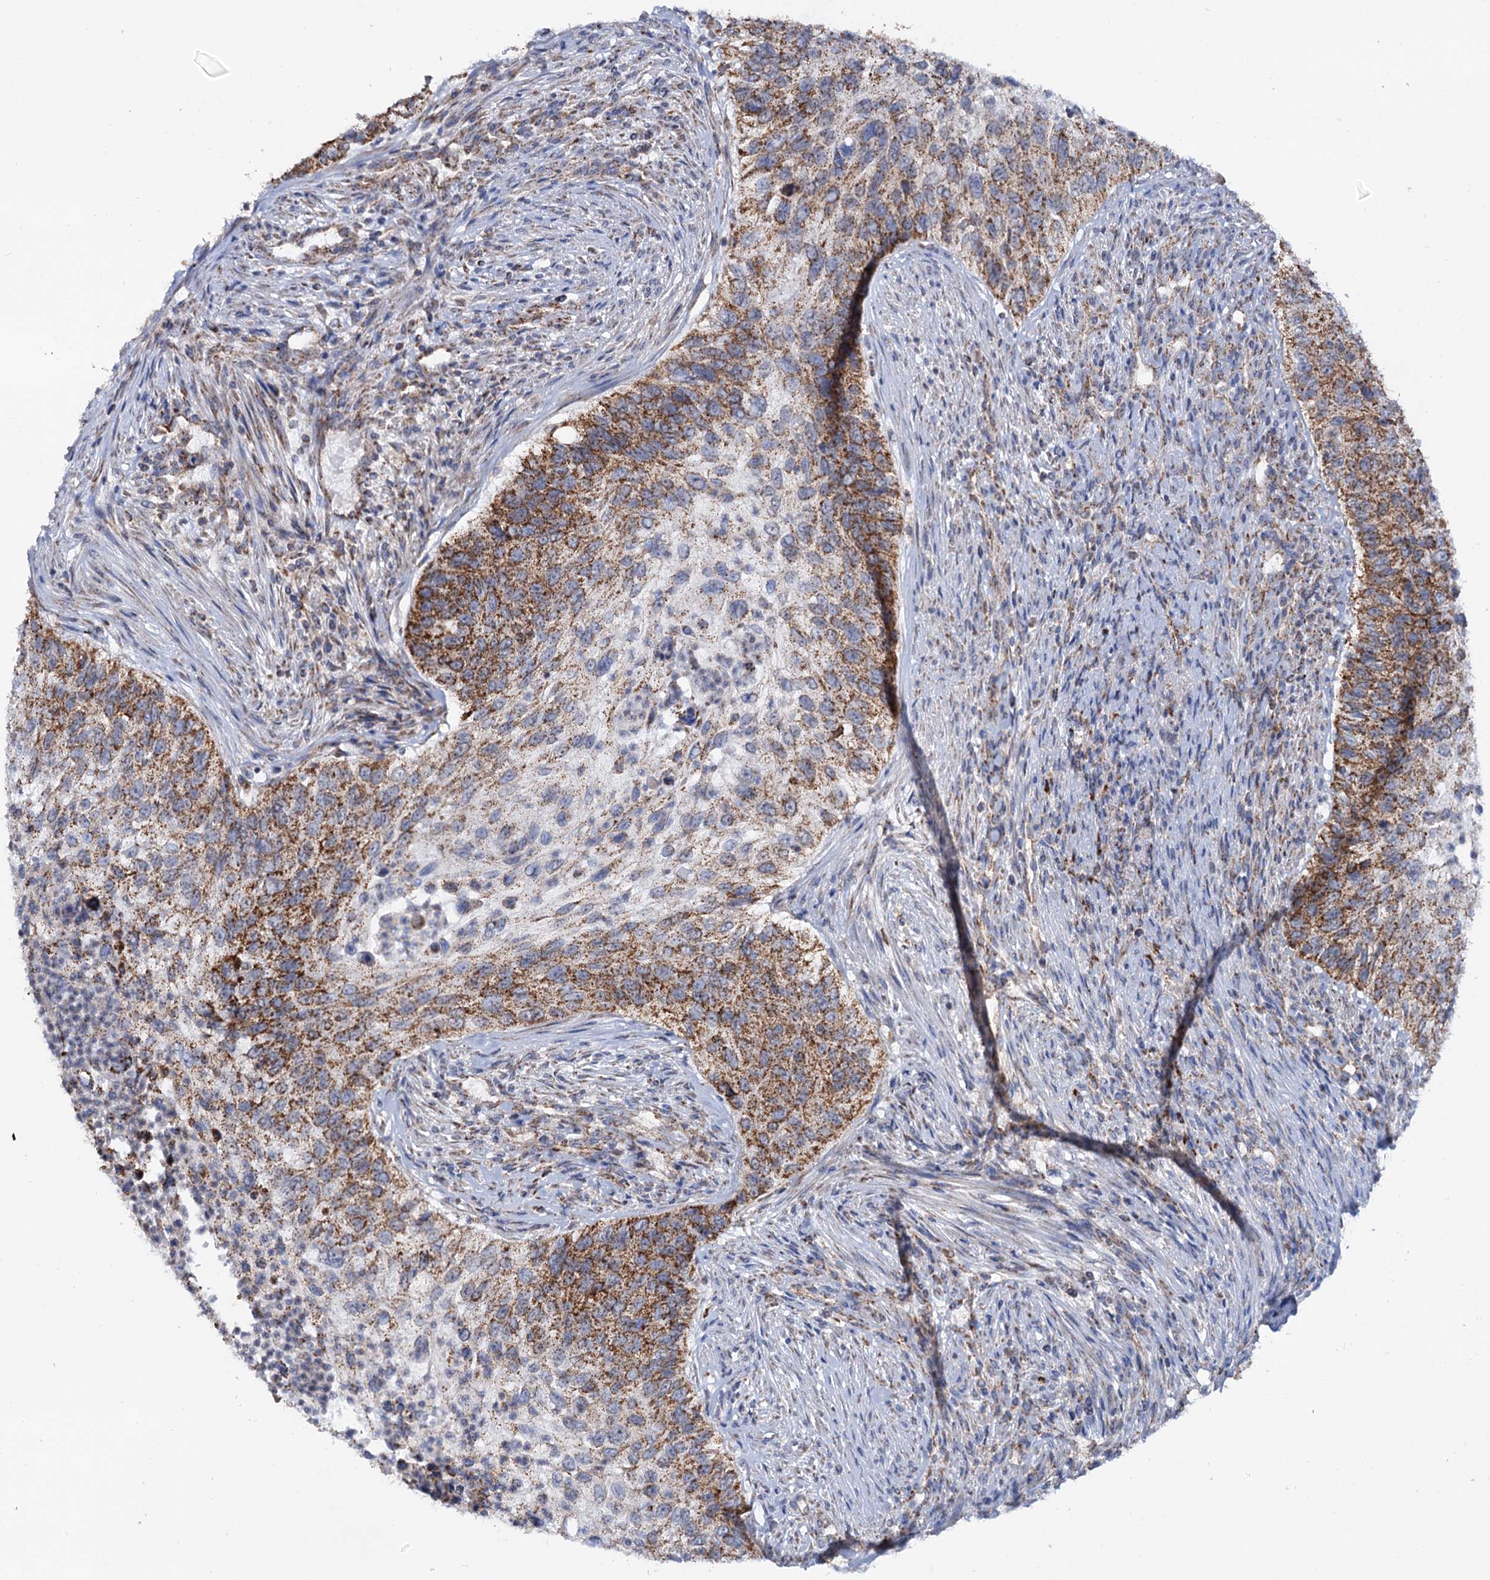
{"staining": {"intensity": "moderate", "quantity": ">75%", "location": "cytoplasmic/membranous"}, "tissue": "urothelial cancer", "cell_type": "Tumor cells", "image_type": "cancer", "snomed": [{"axis": "morphology", "description": "Urothelial carcinoma, High grade"}, {"axis": "topography", "description": "Urinary bladder"}], "caption": "A brown stain shows moderate cytoplasmic/membranous expression of a protein in urothelial cancer tumor cells.", "gene": "C2CD3", "patient": {"sex": "female", "age": 60}}